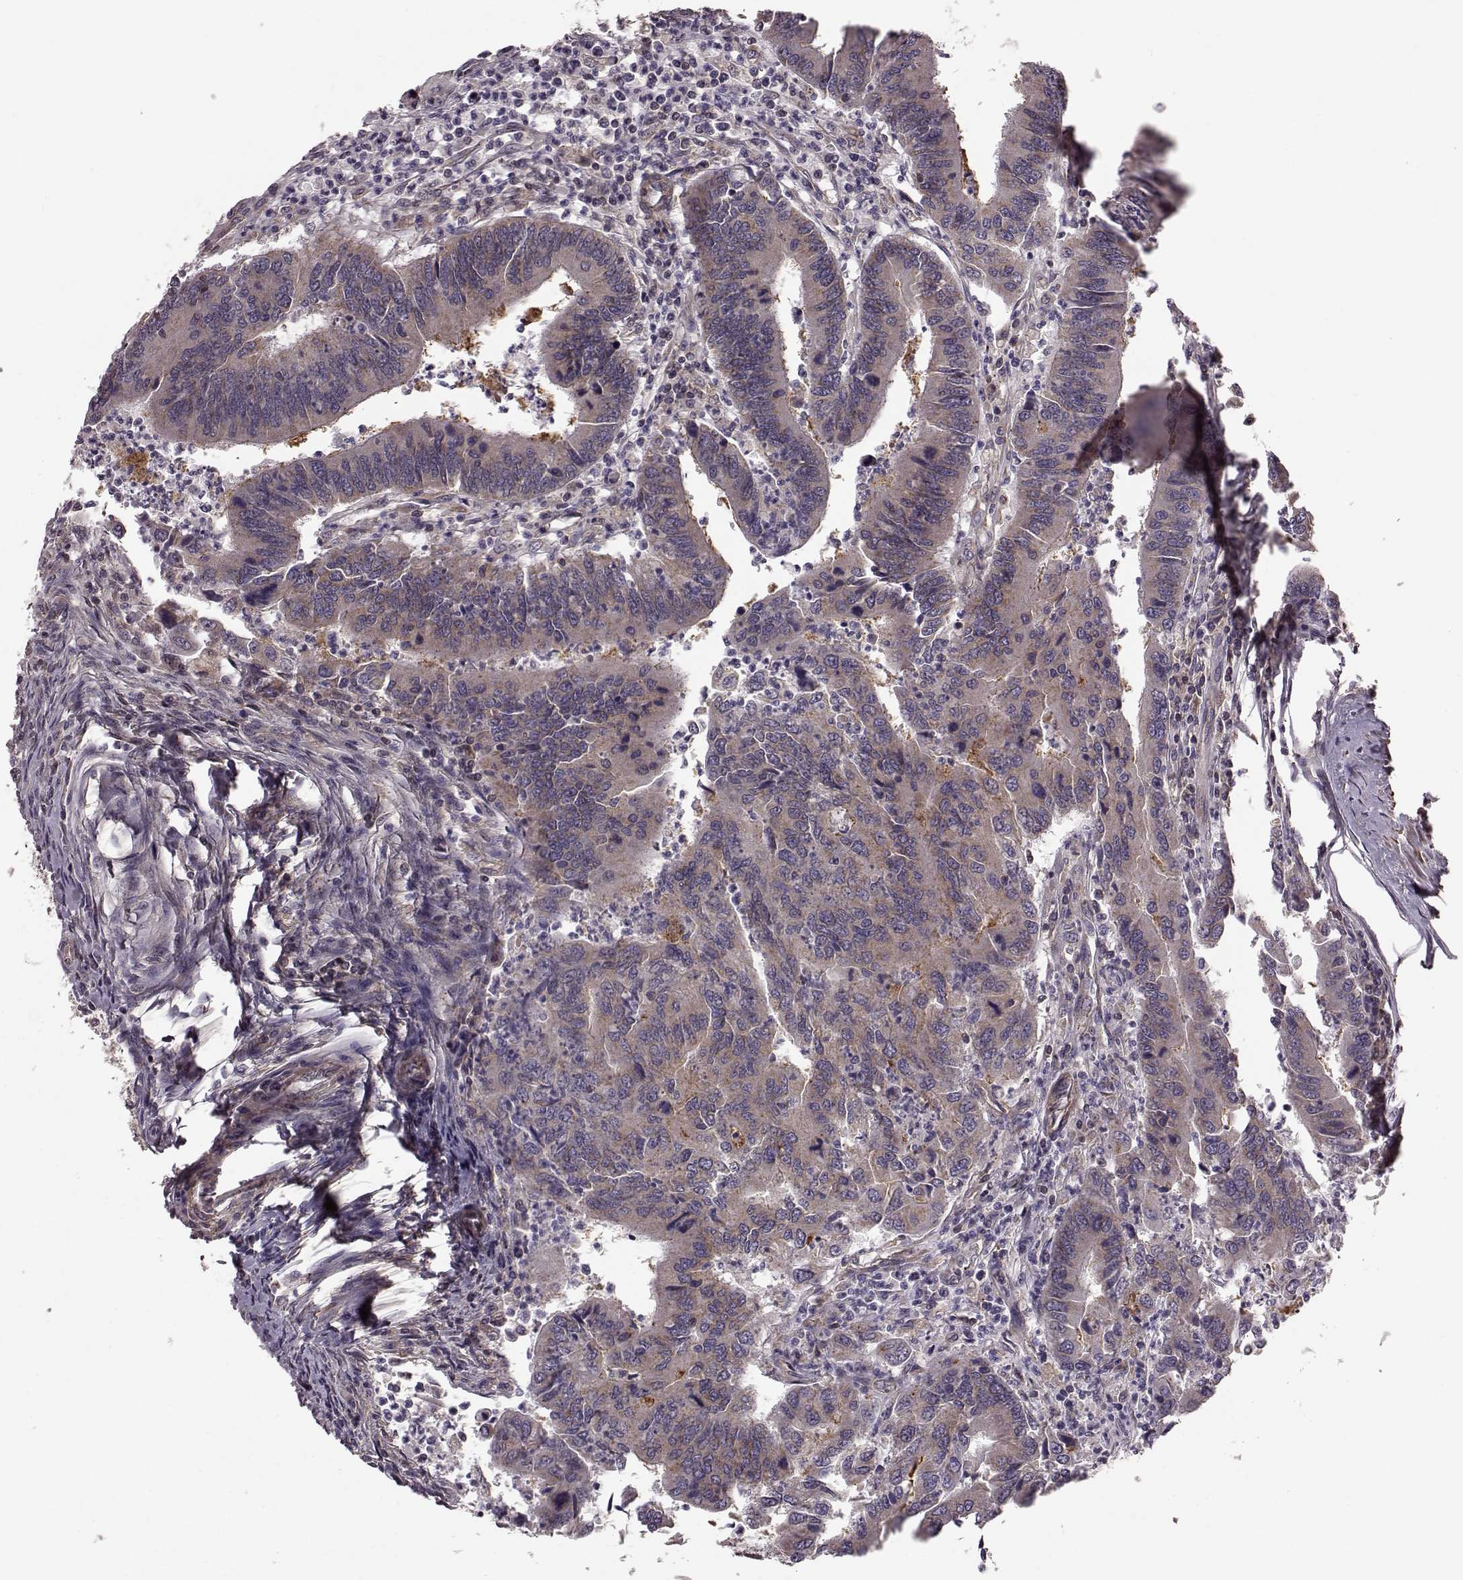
{"staining": {"intensity": "moderate", "quantity": ">75%", "location": "cytoplasmic/membranous"}, "tissue": "colorectal cancer", "cell_type": "Tumor cells", "image_type": "cancer", "snomed": [{"axis": "morphology", "description": "Adenocarcinoma, NOS"}, {"axis": "topography", "description": "Colon"}], "caption": "Immunohistochemical staining of colorectal cancer exhibits medium levels of moderate cytoplasmic/membranous positivity in approximately >75% of tumor cells.", "gene": "FNIP2", "patient": {"sex": "female", "age": 67}}